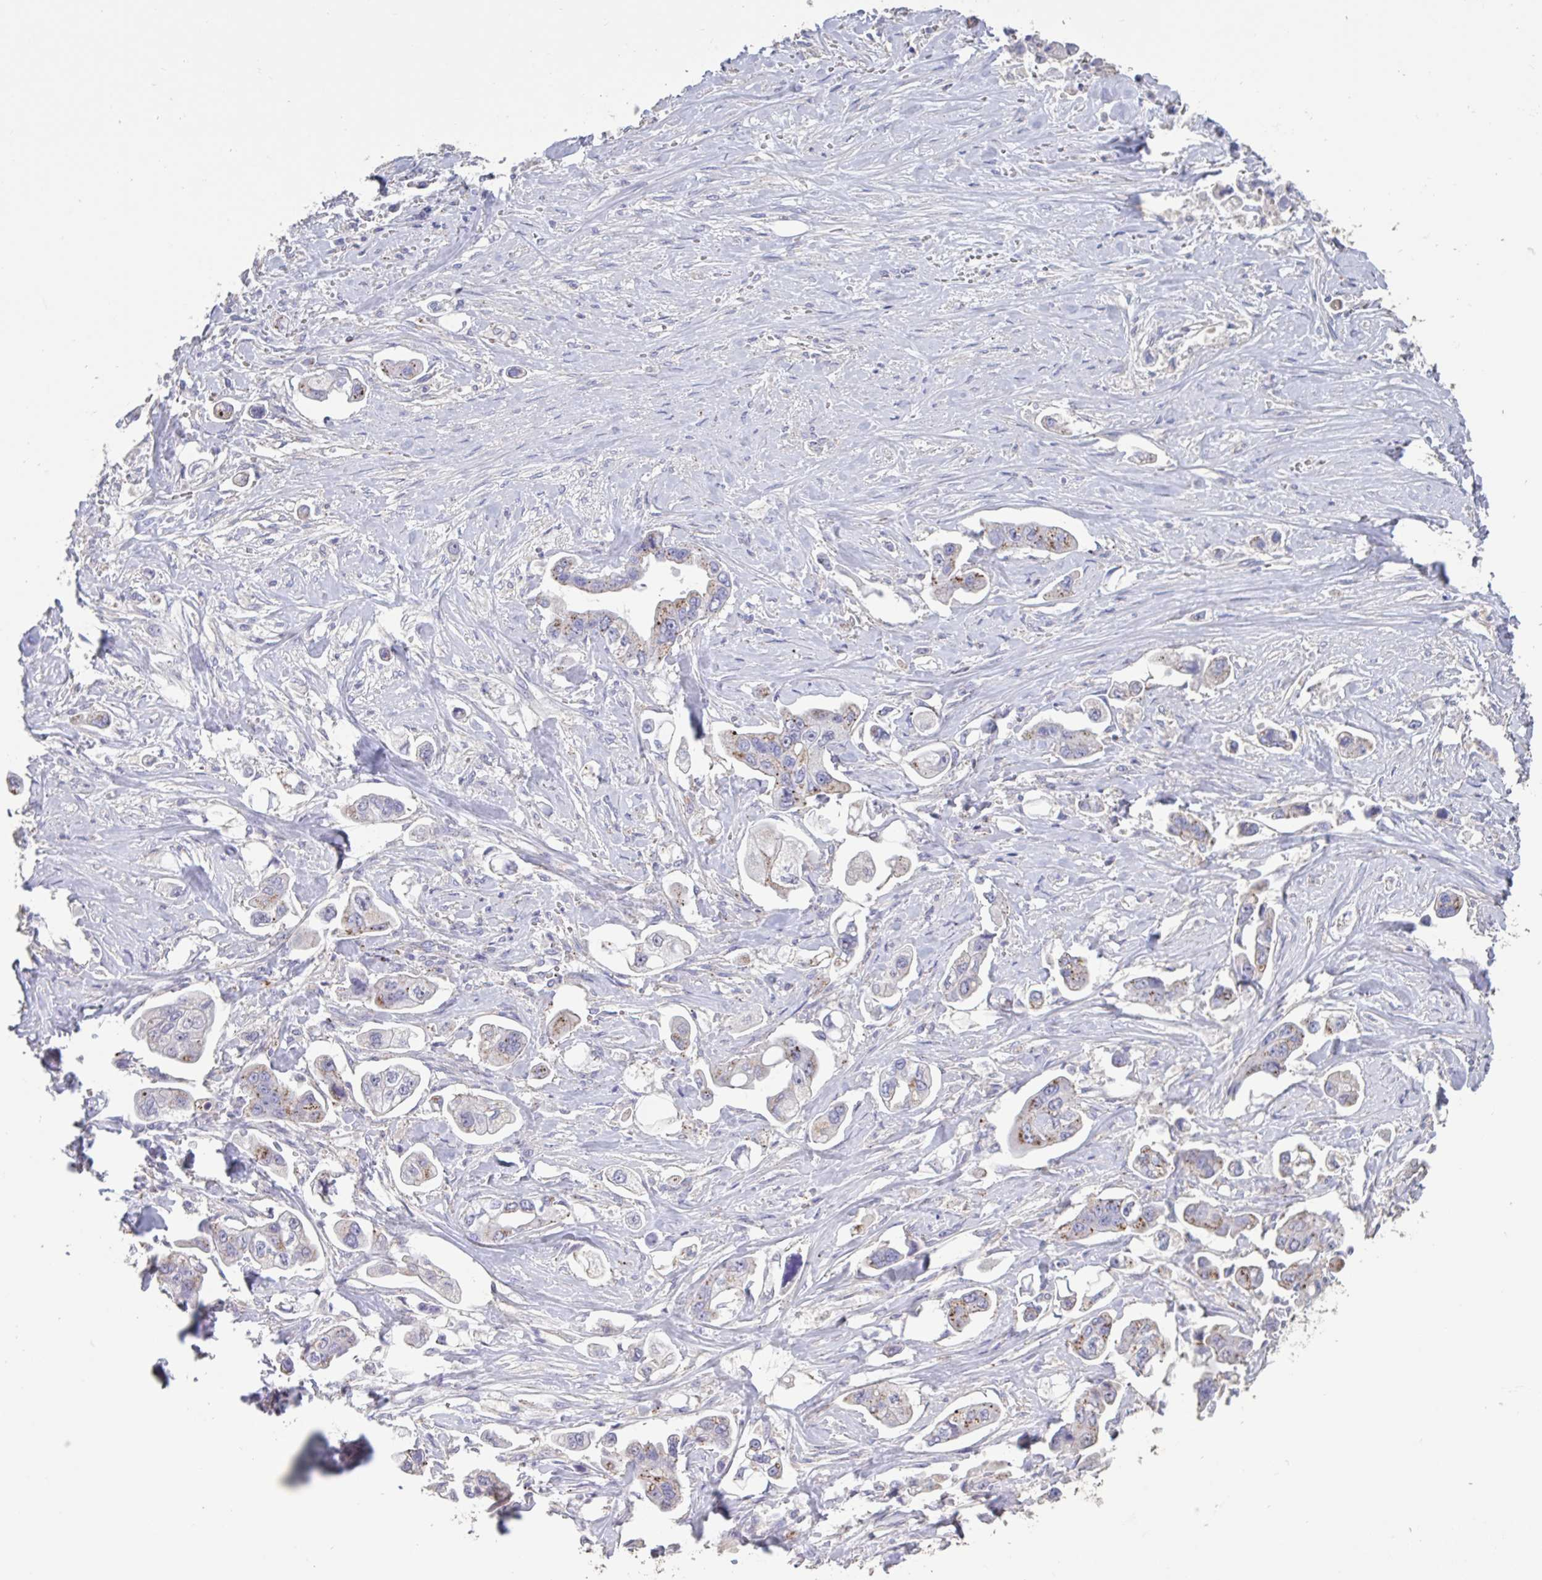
{"staining": {"intensity": "moderate", "quantity": "<25%", "location": "cytoplasmic/membranous"}, "tissue": "stomach cancer", "cell_type": "Tumor cells", "image_type": "cancer", "snomed": [{"axis": "morphology", "description": "Adenocarcinoma, NOS"}, {"axis": "topography", "description": "Stomach"}], "caption": "Immunohistochemical staining of human stomach cancer displays low levels of moderate cytoplasmic/membranous protein expression in about <25% of tumor cells. The staining is performed using DAB brown chromogen to label protein expression. The nuclei are counter-stained blue using hematoxylin.", "gene": "CHMP5", "patient": {"sex": "male", "age": 62}}